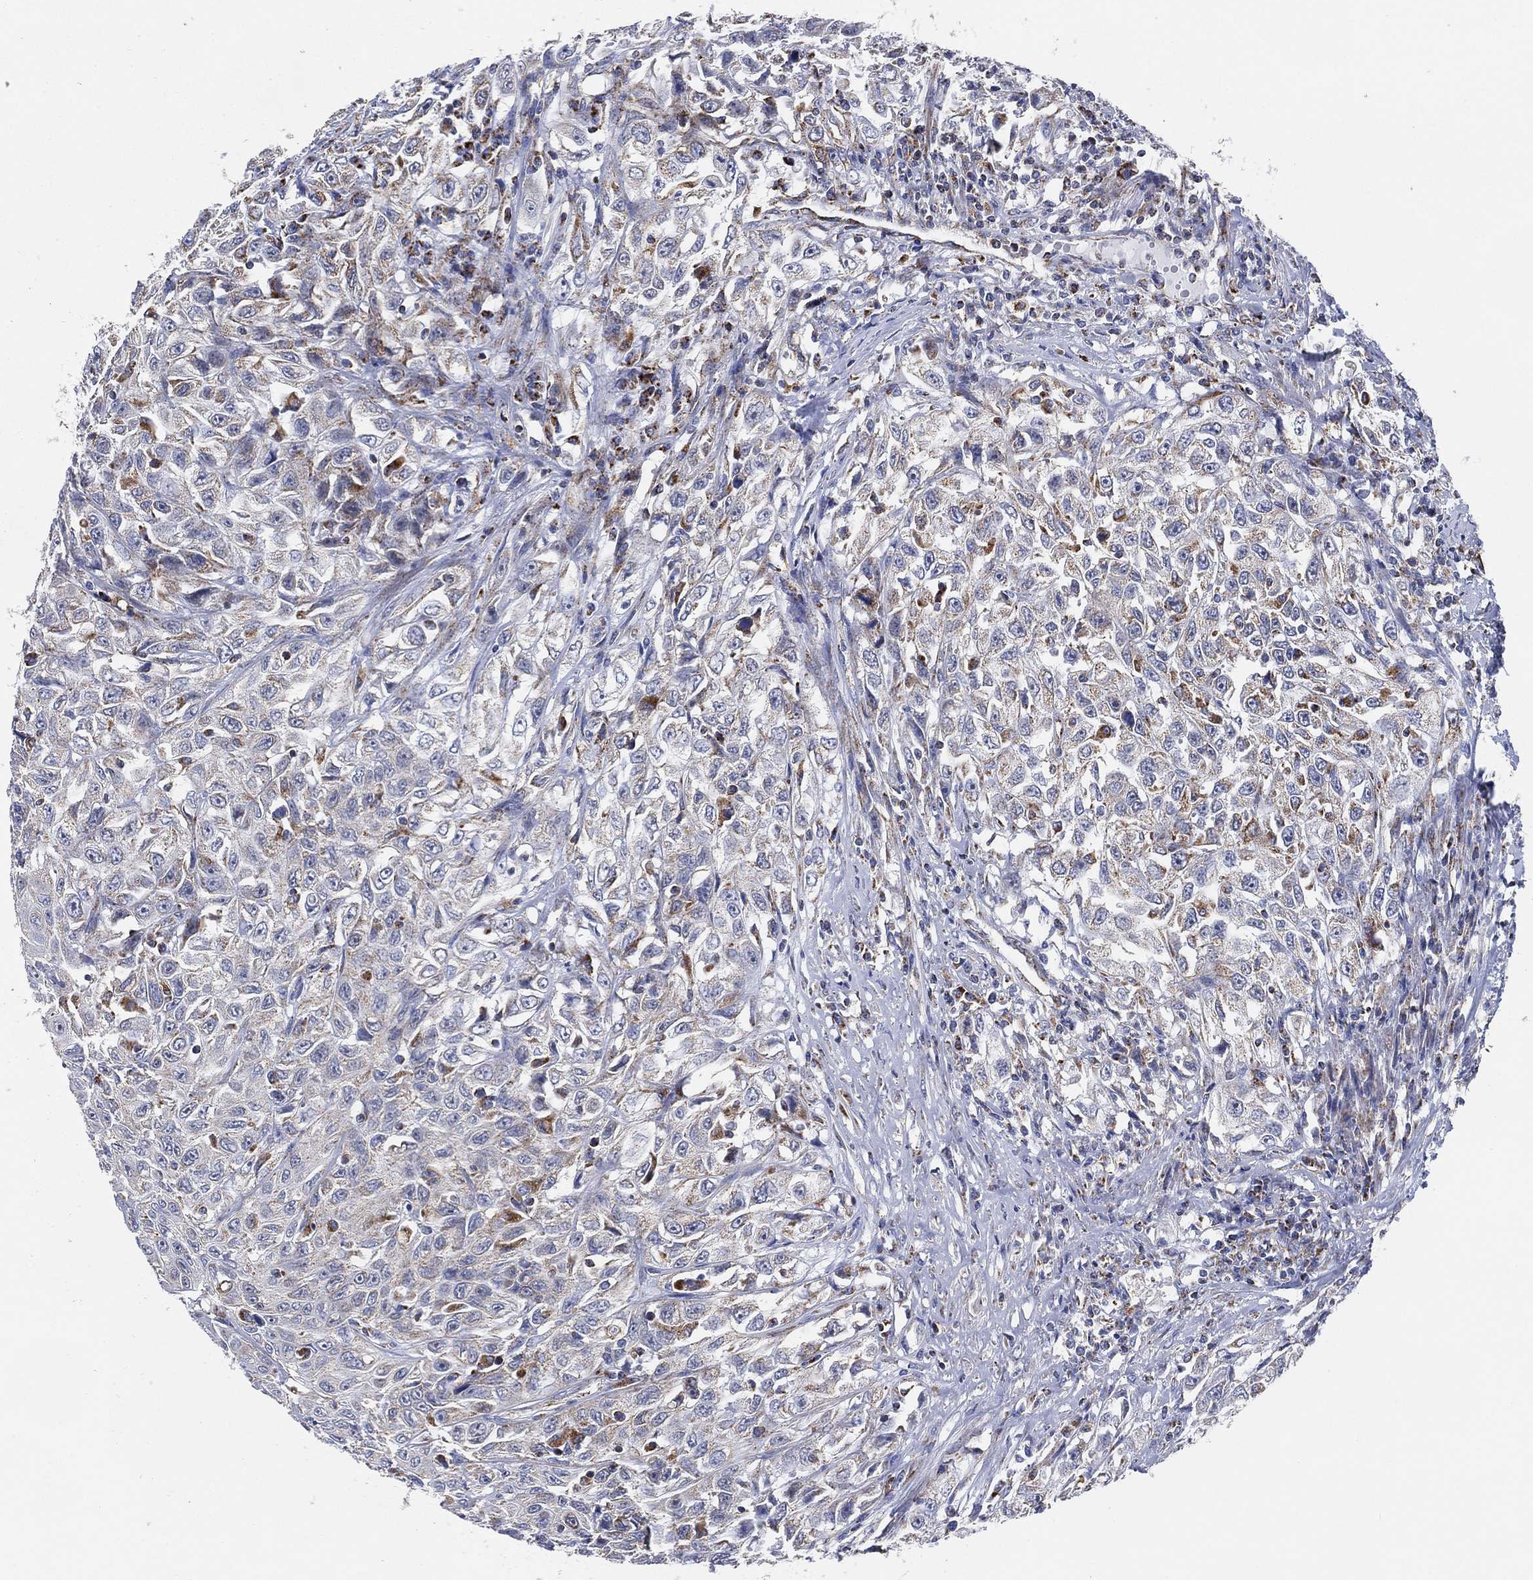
{"staining": {"intensity": "moderate", "quantity": "<25%", "location": "cytoplasmic/membranous"}, "tissue": "urothelial cancer", "cell_type": "Tumor cells", "image_type": "cancer", "snomed": [{"axis": "morphology", "description": "Urothelial carcinoma, High grade"}, {"axis": "topography", "description": "Urinary bladder"}], "caption": "A photomicrograph of urothelial carcinoma (high-grade) stained for a protein shows moderate cytoplasmic/membranous brown staining in tumor cells. (DAB IHC with brightfield microscopy, high magnification).", "gene": "GCAT", "patient": {"sex": "female", "age": 56}}